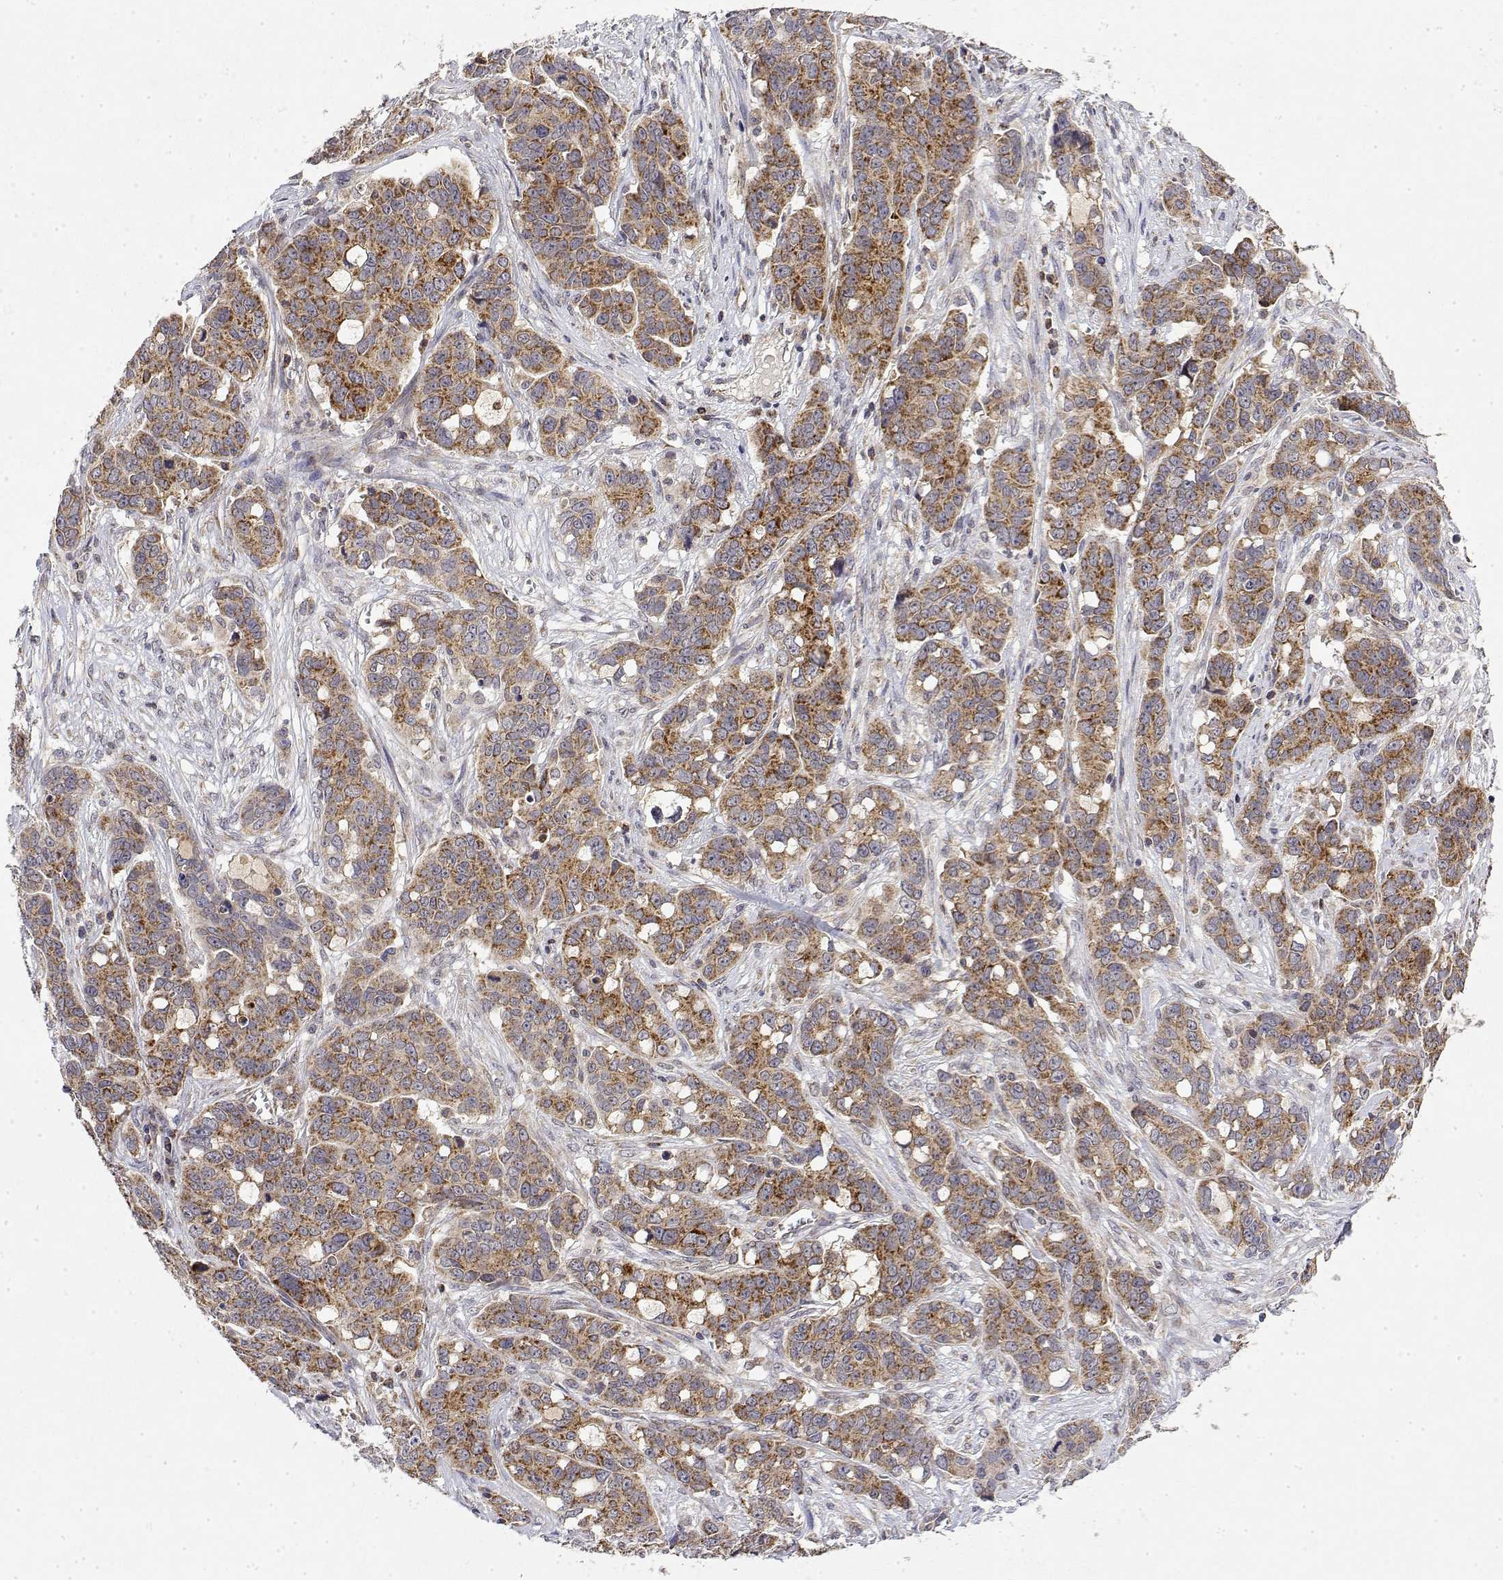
{"staining": {"intensity": "moderate", "quantity": ">75%", "location": "cytoplasmic/membranous"}, "tissue": "ovarian cancer", "cell_type": "Tumor cells", "image_type": "cancer", "snomed": [{"axis": "morphology", "description": "Carcinoma, endometroid"}, {"axis": "topography", "description": "Ovary"}], "caption": "This is a micrograph of immunohistochemistry staining of endometroid carcinoma (ovarian), which shows moderate positivity in the cytoplasmic/membranous of tumor cells.", "gene": "GADD45GIP1", "patient": {"sex": "female", "age": 78}}